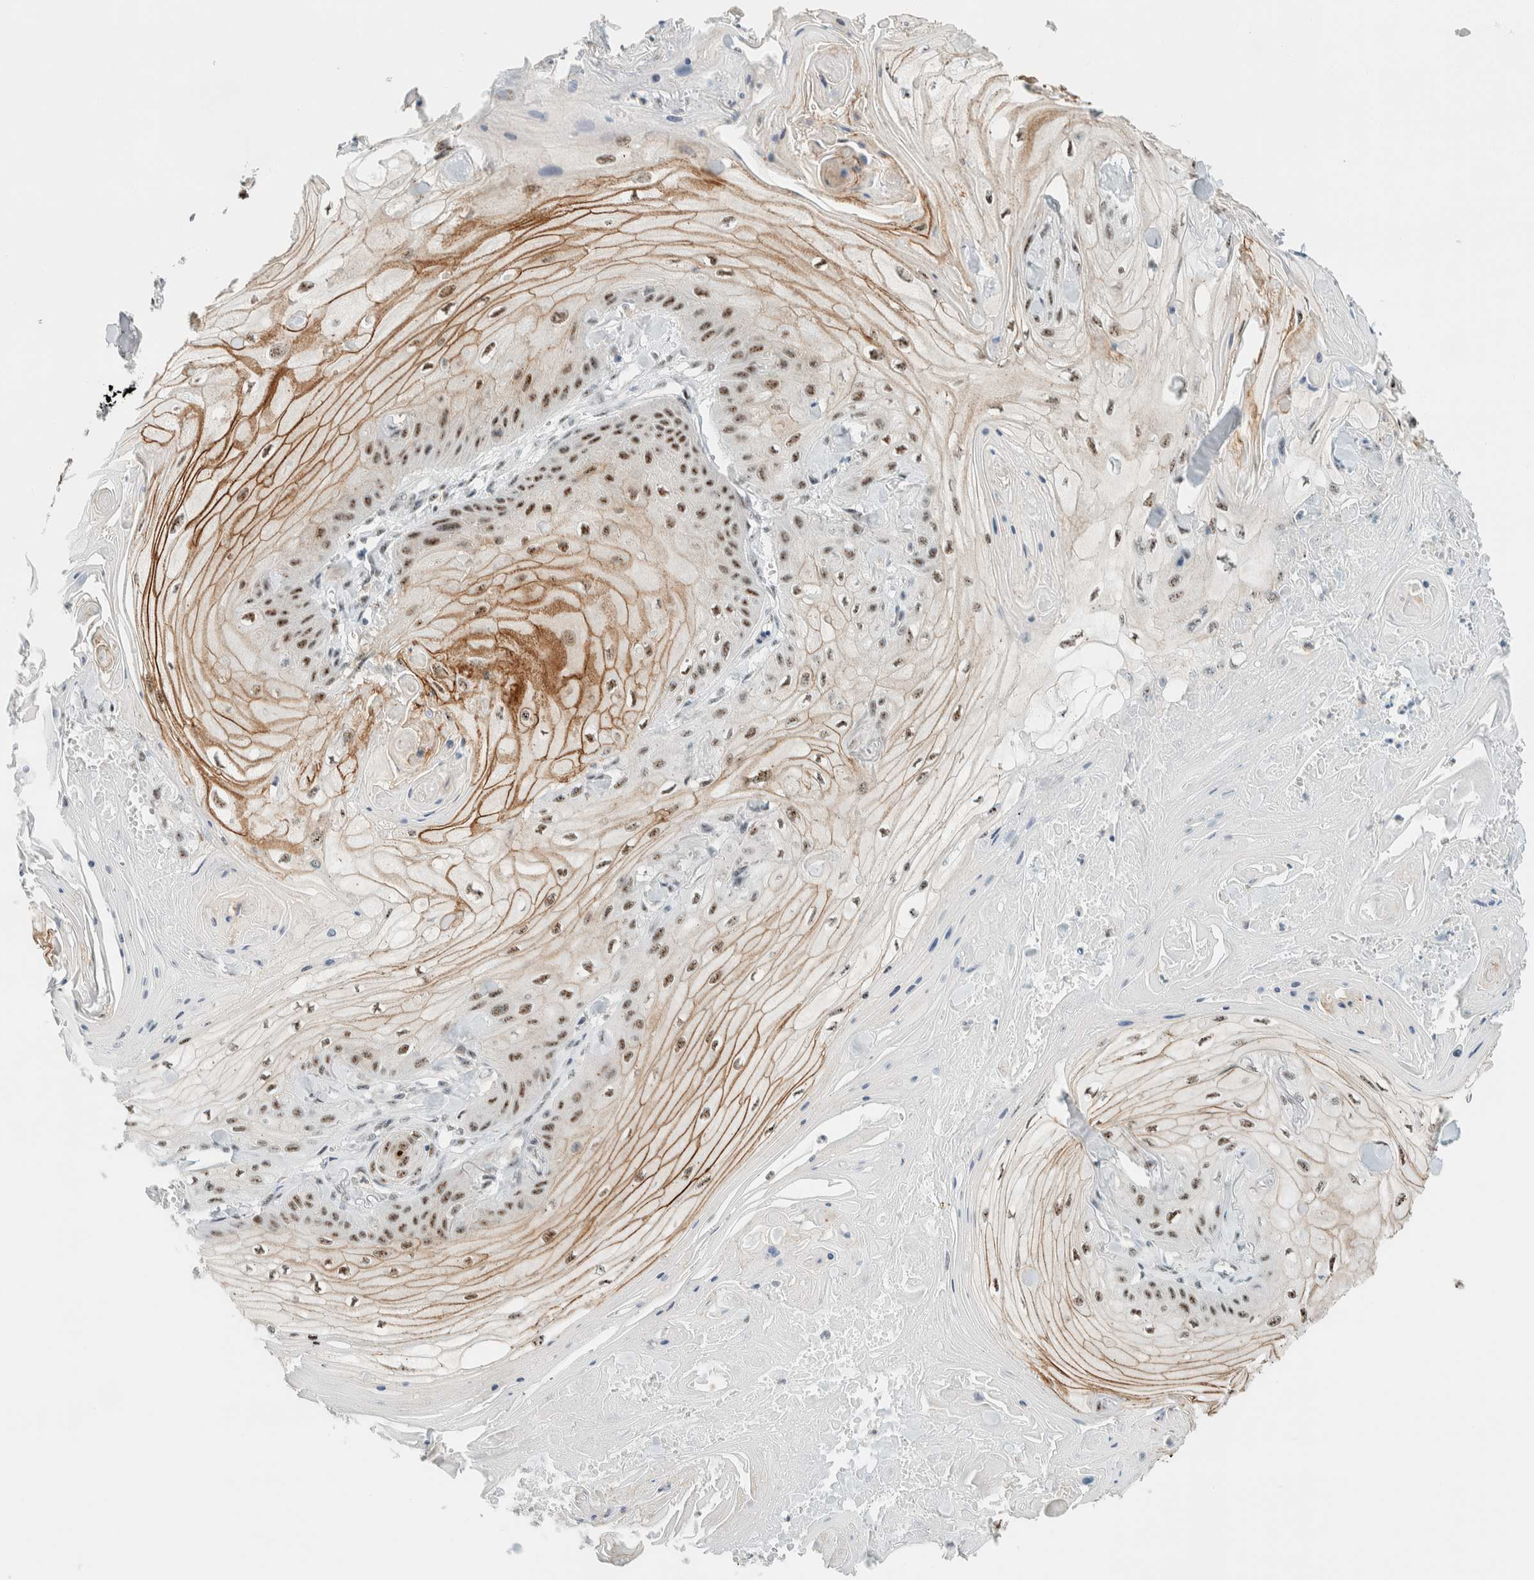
{"staining": {"intensity": "moderate", "quantity": ">75%", "location": "cytoplasmic/membranous,nuclear"}, "tissue": "skin cancer", "cell_type": "Tumor cells", "image_type": "cancer", "snomed": [{"axis": "morphology", "description": "Squamous cell carcinoma, NOS"}, {"axis": "topography", "description": "Skin"}], "caption": "Skin squamous cell carcinoma tissue shows moderate cytoplasmic/membranous and nuclear staining in approximately >75% of tumor cells The protein is shown in brown color, while the nuclei are stained blue.", "gene": "CYSRT1", "patient": {"sex": "male", "age": 74}}